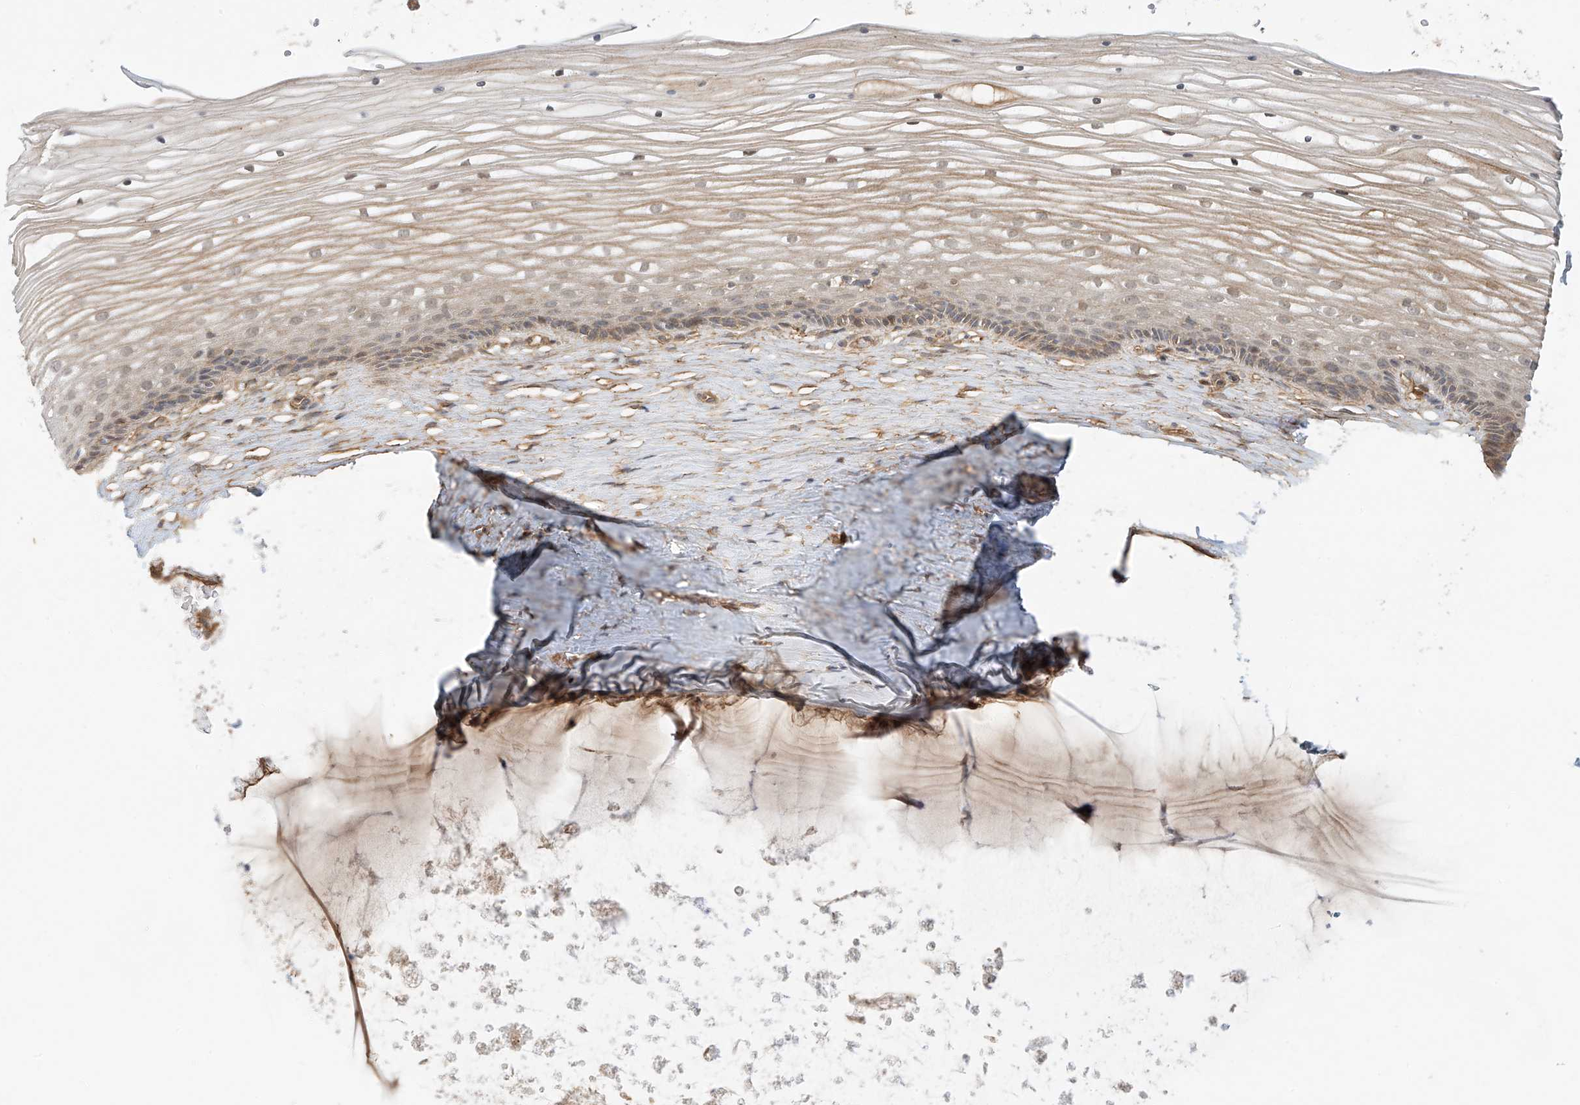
{"staining": {"intensity": "weak", "quantity": ">75%", "location": "cytoplasmic/membranous"}, "tissue": "vagina", "cell_type": "Squamous epithelial cells", "image_type": "normal", "snomed": [{"axis": "morphology", "description": "Normal tissue, NOS"}, {"axis": "topography", "description": "Vagina"}, {"axis": "topography", "description": "Cervix"}], "caption": "Weak cytoplasmic/membranous protein expression is present in approximately >75% of squamous epithelial cells in vagina.", "gene": "CSMD3", "patient": {"sex": "female", "age": 40}}